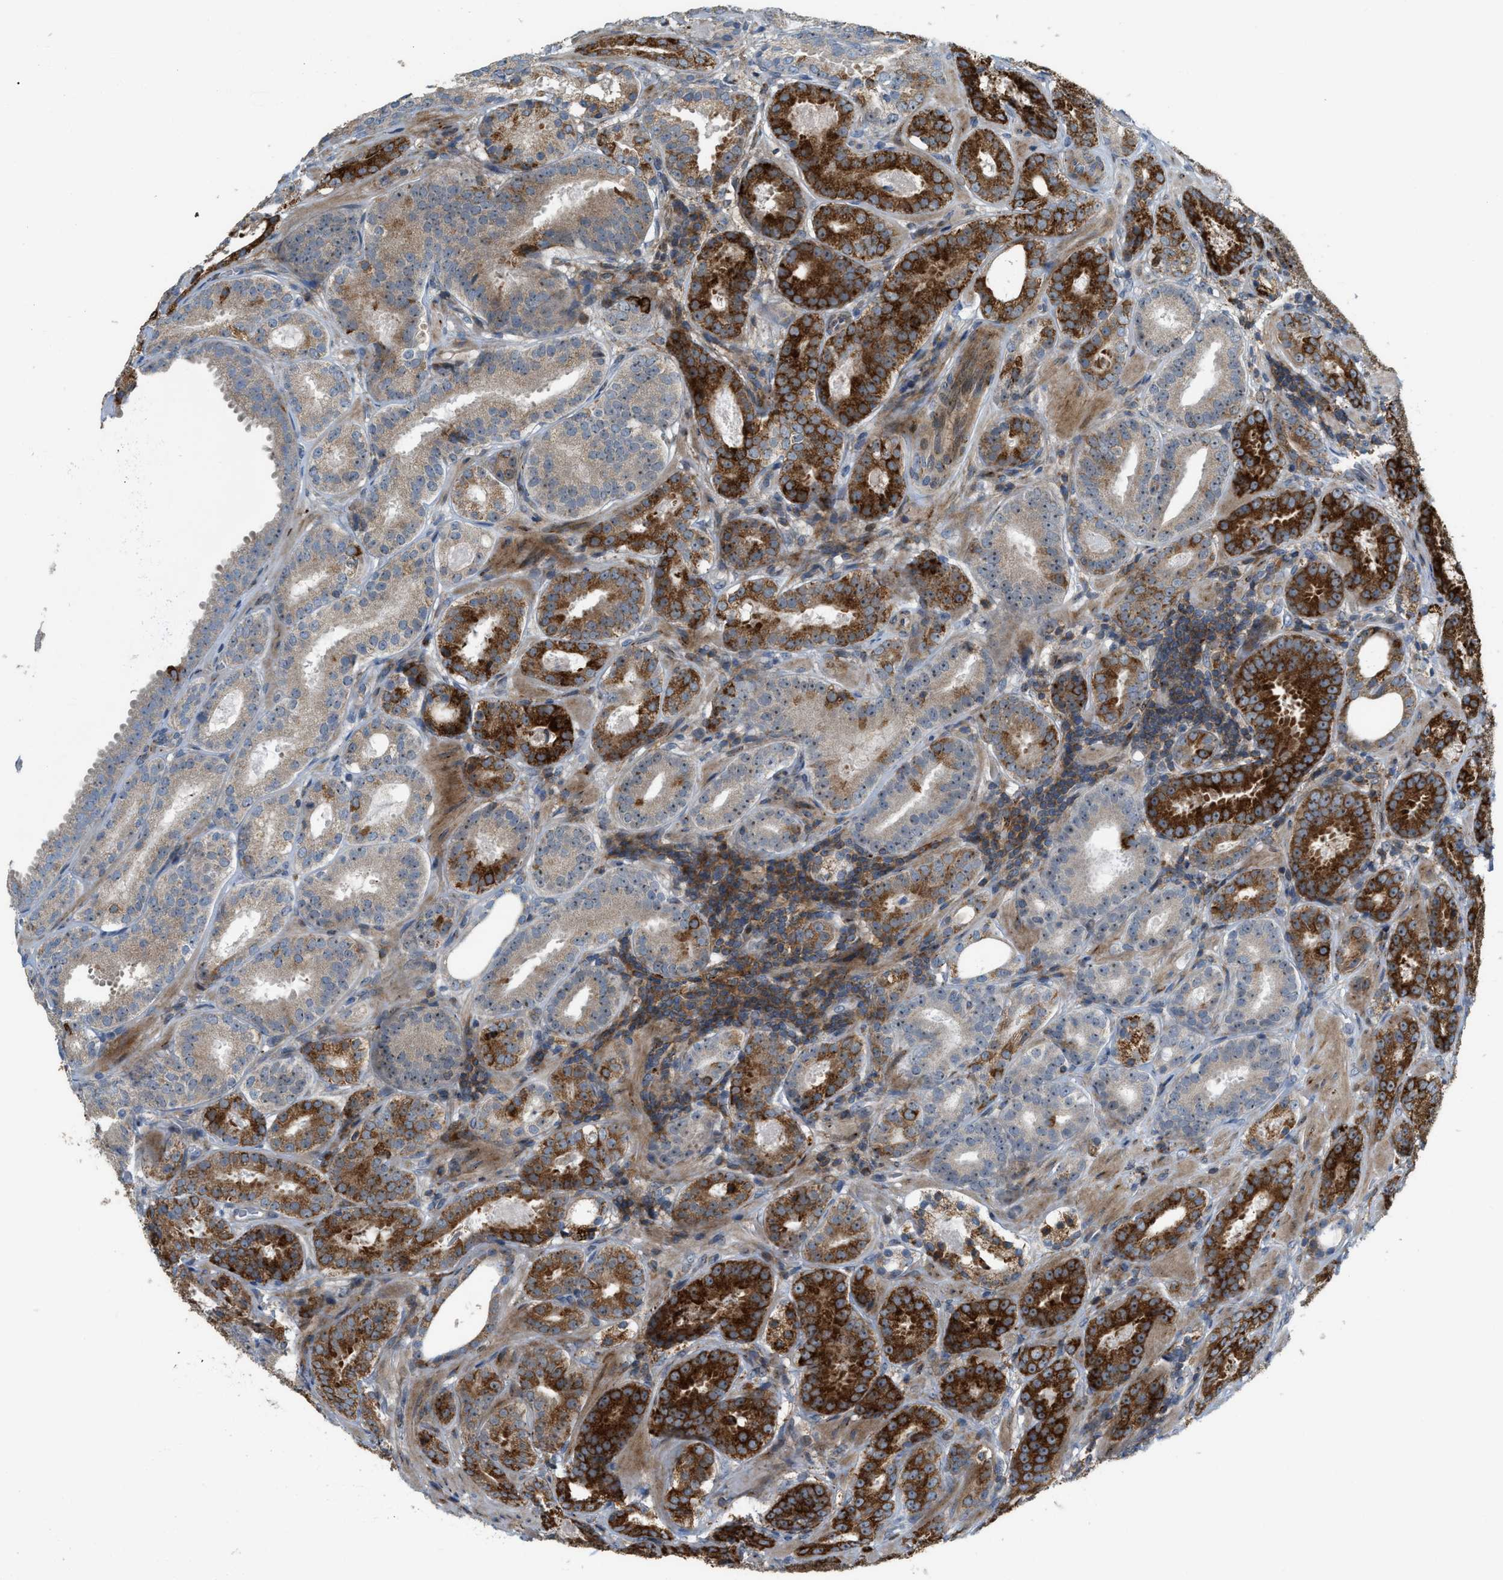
{"staining": {"intensity": "strong", "quantity": ">75%", "location": "cytoplasmic/membranous"}, "tissue": "prostate cancer", "cell_type": "Tumor cells", "image_type": "cancer", "snomed": [{"axis": "morphology", "description": "Adenocarcinoma, Low grade"}, {"axis": "topography", "description": "Prostate"}], "caption": "Prostate cancer stained with a protein marker shows strong staining in tumor cells.", "gene": "DIPK1A", "patient": {"sex": "male", "age": 69}}